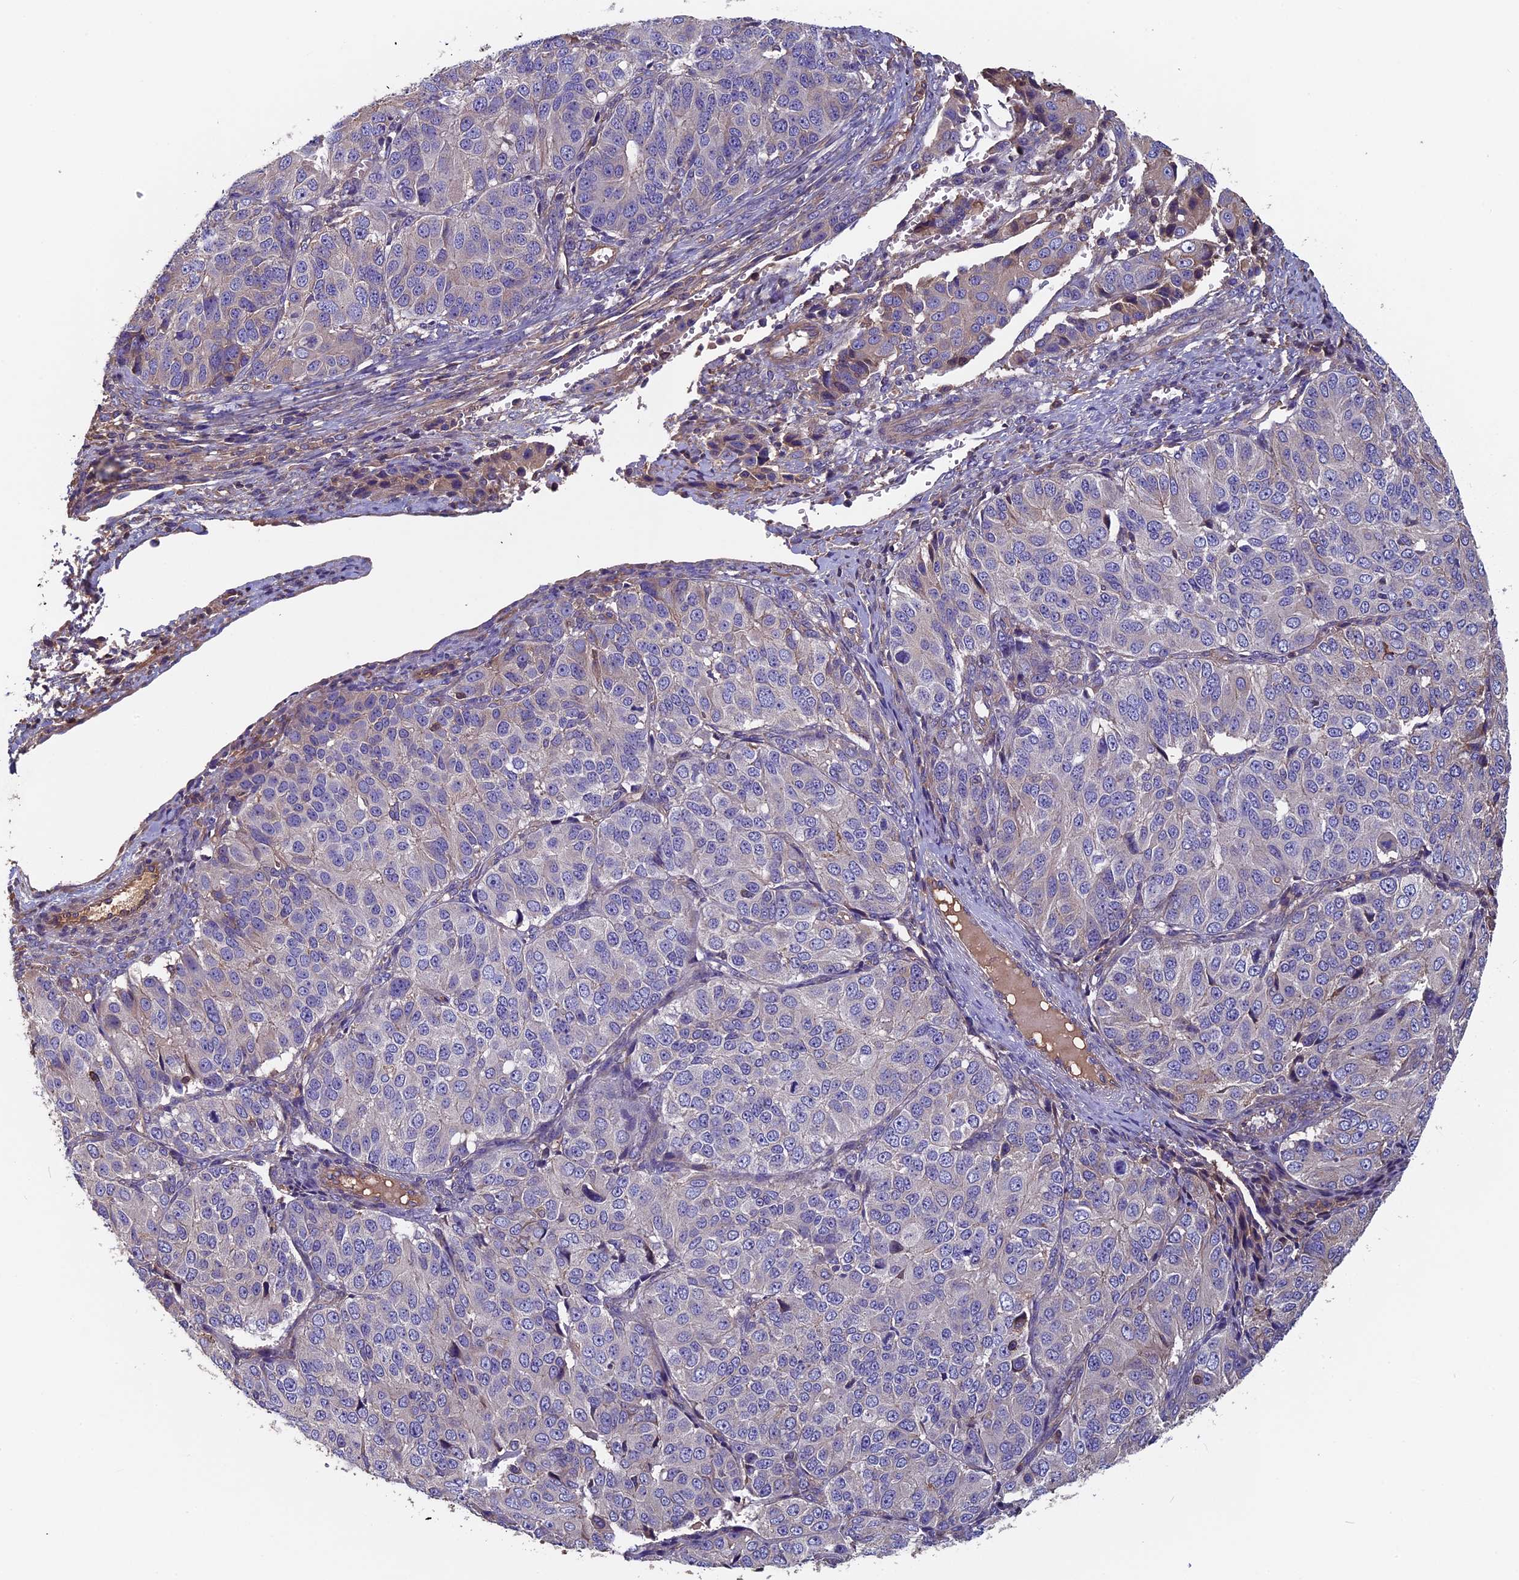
{"staining": {"intensity": "negative", "quantity": "none", "location": "none"}, "tissue": "ovarian cancer", "cell_type": "Tumor cells", "image_type": "cancer", "snomed": [{"axis": "morphology", "description": "Carcinoma, endometroid"}, {"axis": "topography", "description": "Ovary"}], "caption": "Ovarian cancer was stained to show a protein in brown. There is no significant staining in tumor cells. (Brightfield microscopy of DAB (3,3'-diaminobenzidine) immunohistochemistry at high magnification).", "gene": "CCDC153", "patient": {"sex": "female", "age": 51}}